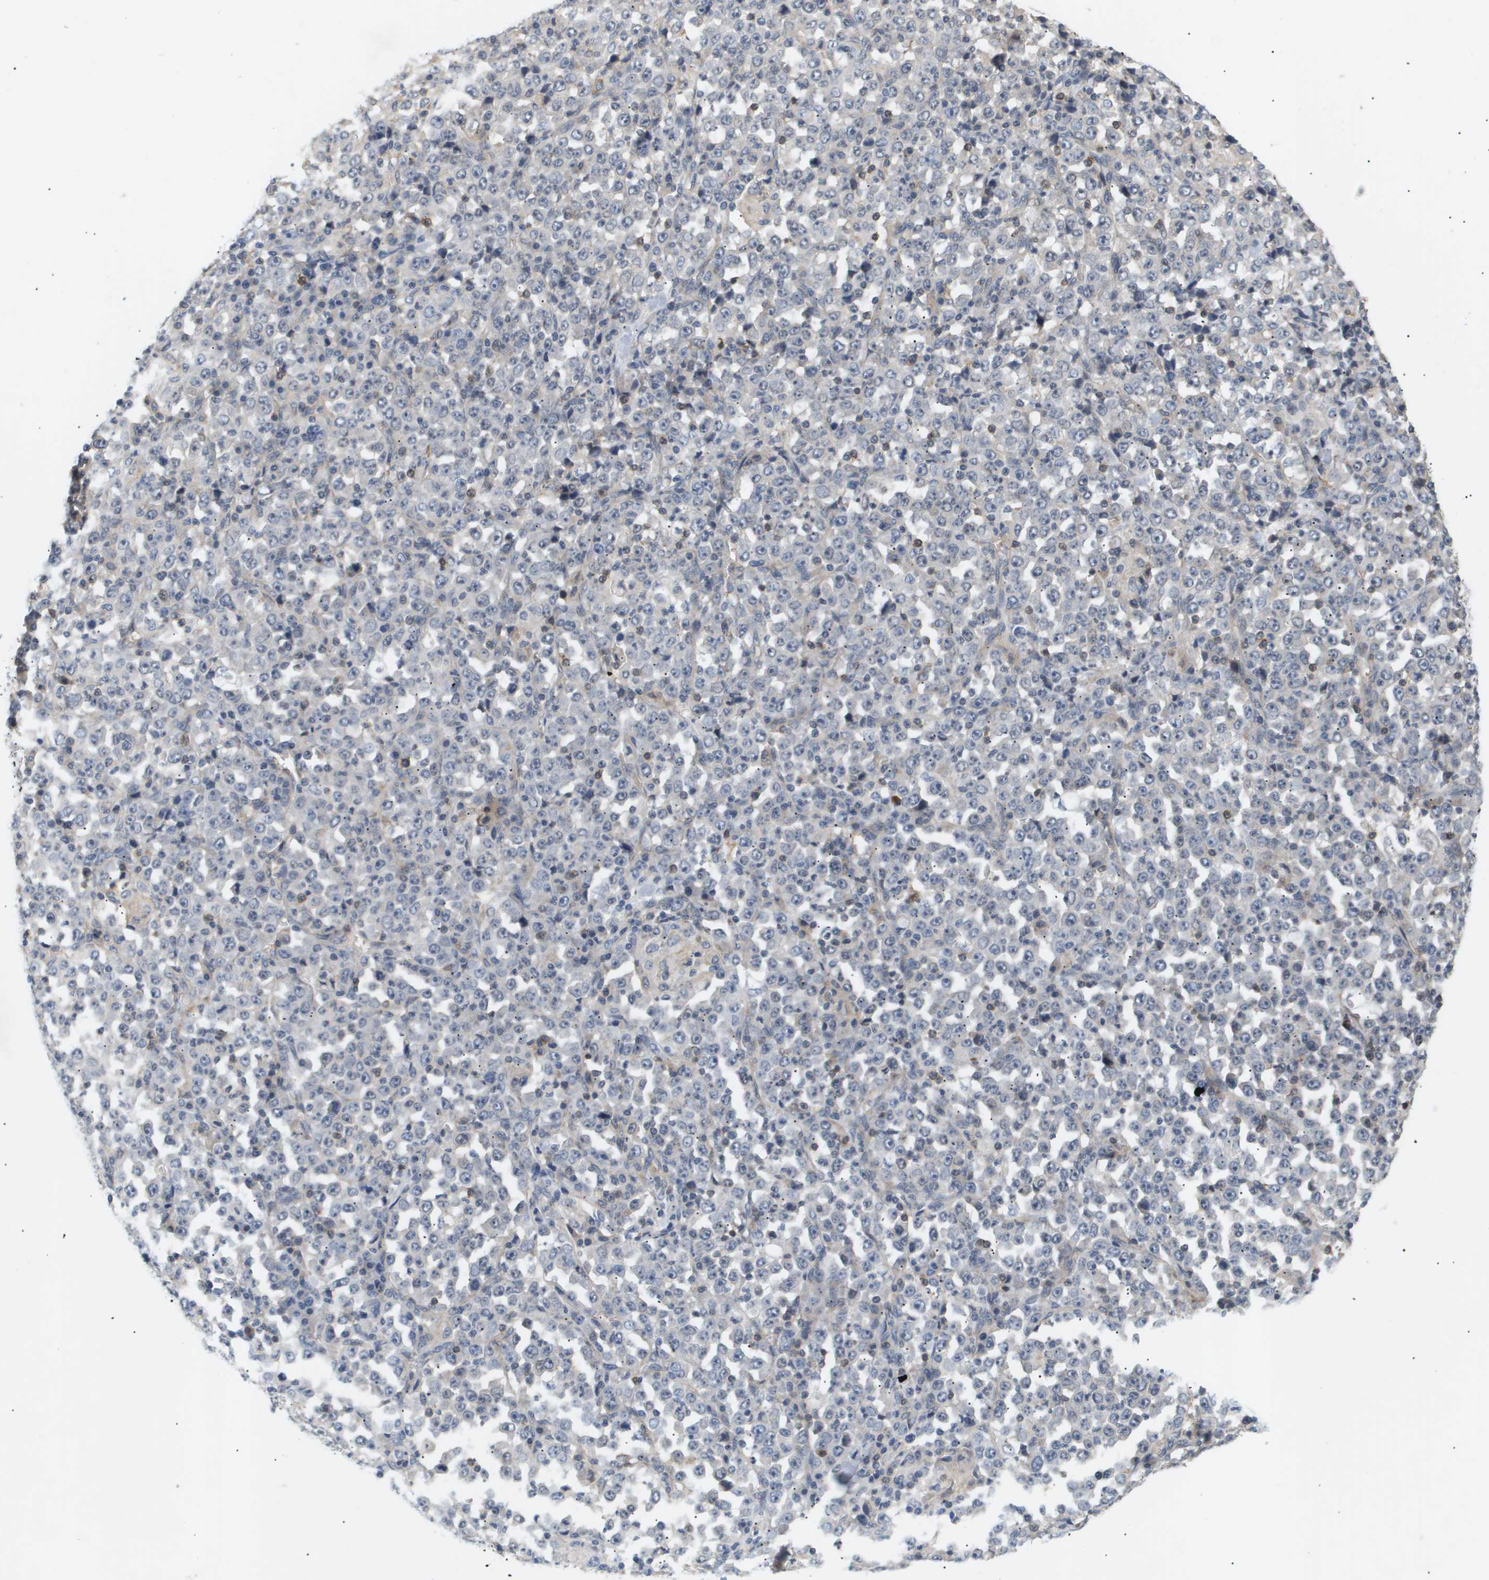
{"staining": {"intensity": "negative", "quantity": "none", "location": "none"}, "tissue": "stomach cancer", "cell_type": "Tumor cells", "image_type": "cancer", "snomed": [{"axis": "morphology", "description": "Normal tissue, NOS"}, {"axis": "morphology", "description": "Adenocarcinoma, NOS"}, {"axis": "topography", "description": "Stomach, upper"}, {"axis": "topography", "description": "Stomach"}], "caption": "Stomach adenocarcinoma stained for a protein using IHC demonstrates no staining tumor cells.", "gene": "CORO2B", "patient": {"sex": "male", "age": 59}}